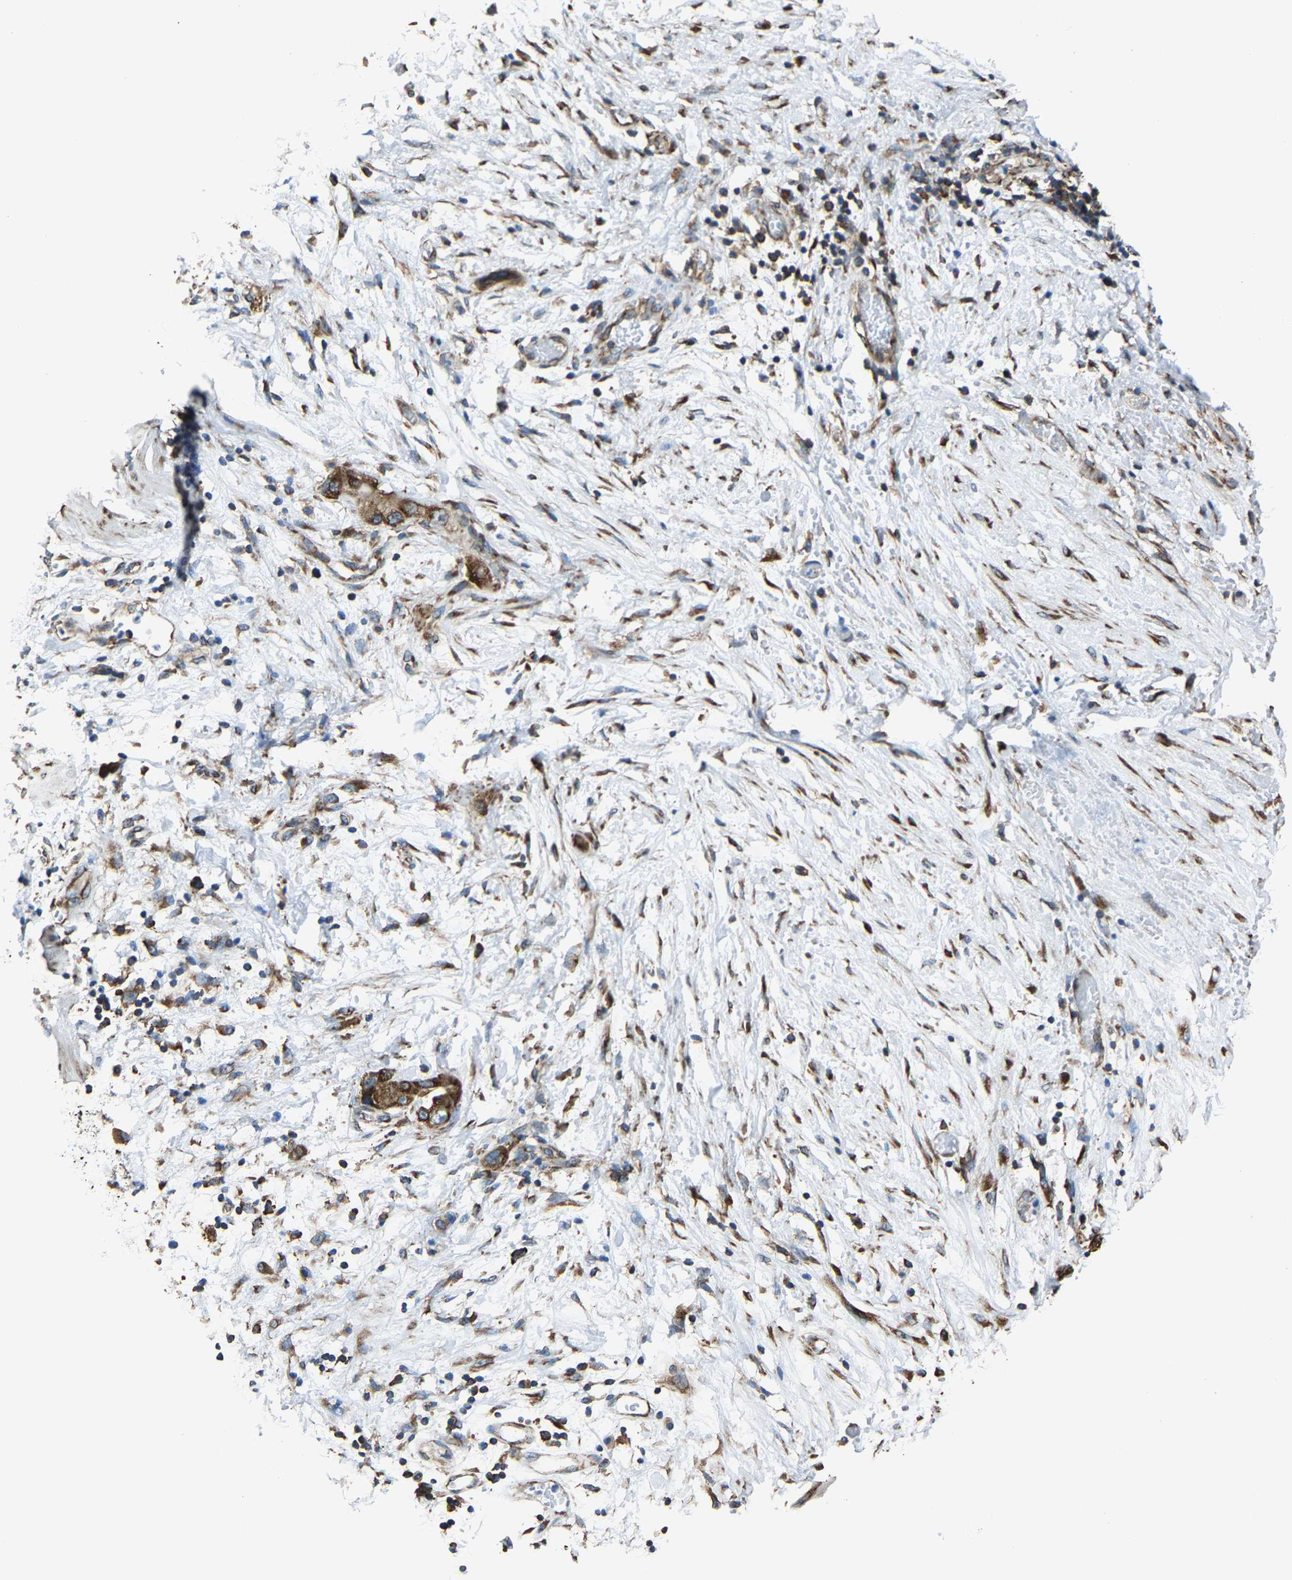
{"staining": {"intensity": "strong", "quantity": ">75%", "location": "cytoplasmic/membranous"}, "tissue": "stomach cancer", "cell_type": "Tumor cells", "image_type": "cancer", "snomed": [{"axis": "morphology", "description": "Adenocarcinoma, NOS"}, {"axis": "topography", "description": "Stomach"}, {"axis": "topography", "description": "Stomach, lower"}], "caption": "Adenocarcinoma (stomach) stained for a protein (brown) exhibits strong cytoplasmic/membranous positive staining in about >75% of tumor cells.", "gene": "G3BP2", "patient": {"sex": "female", "age": 48}}